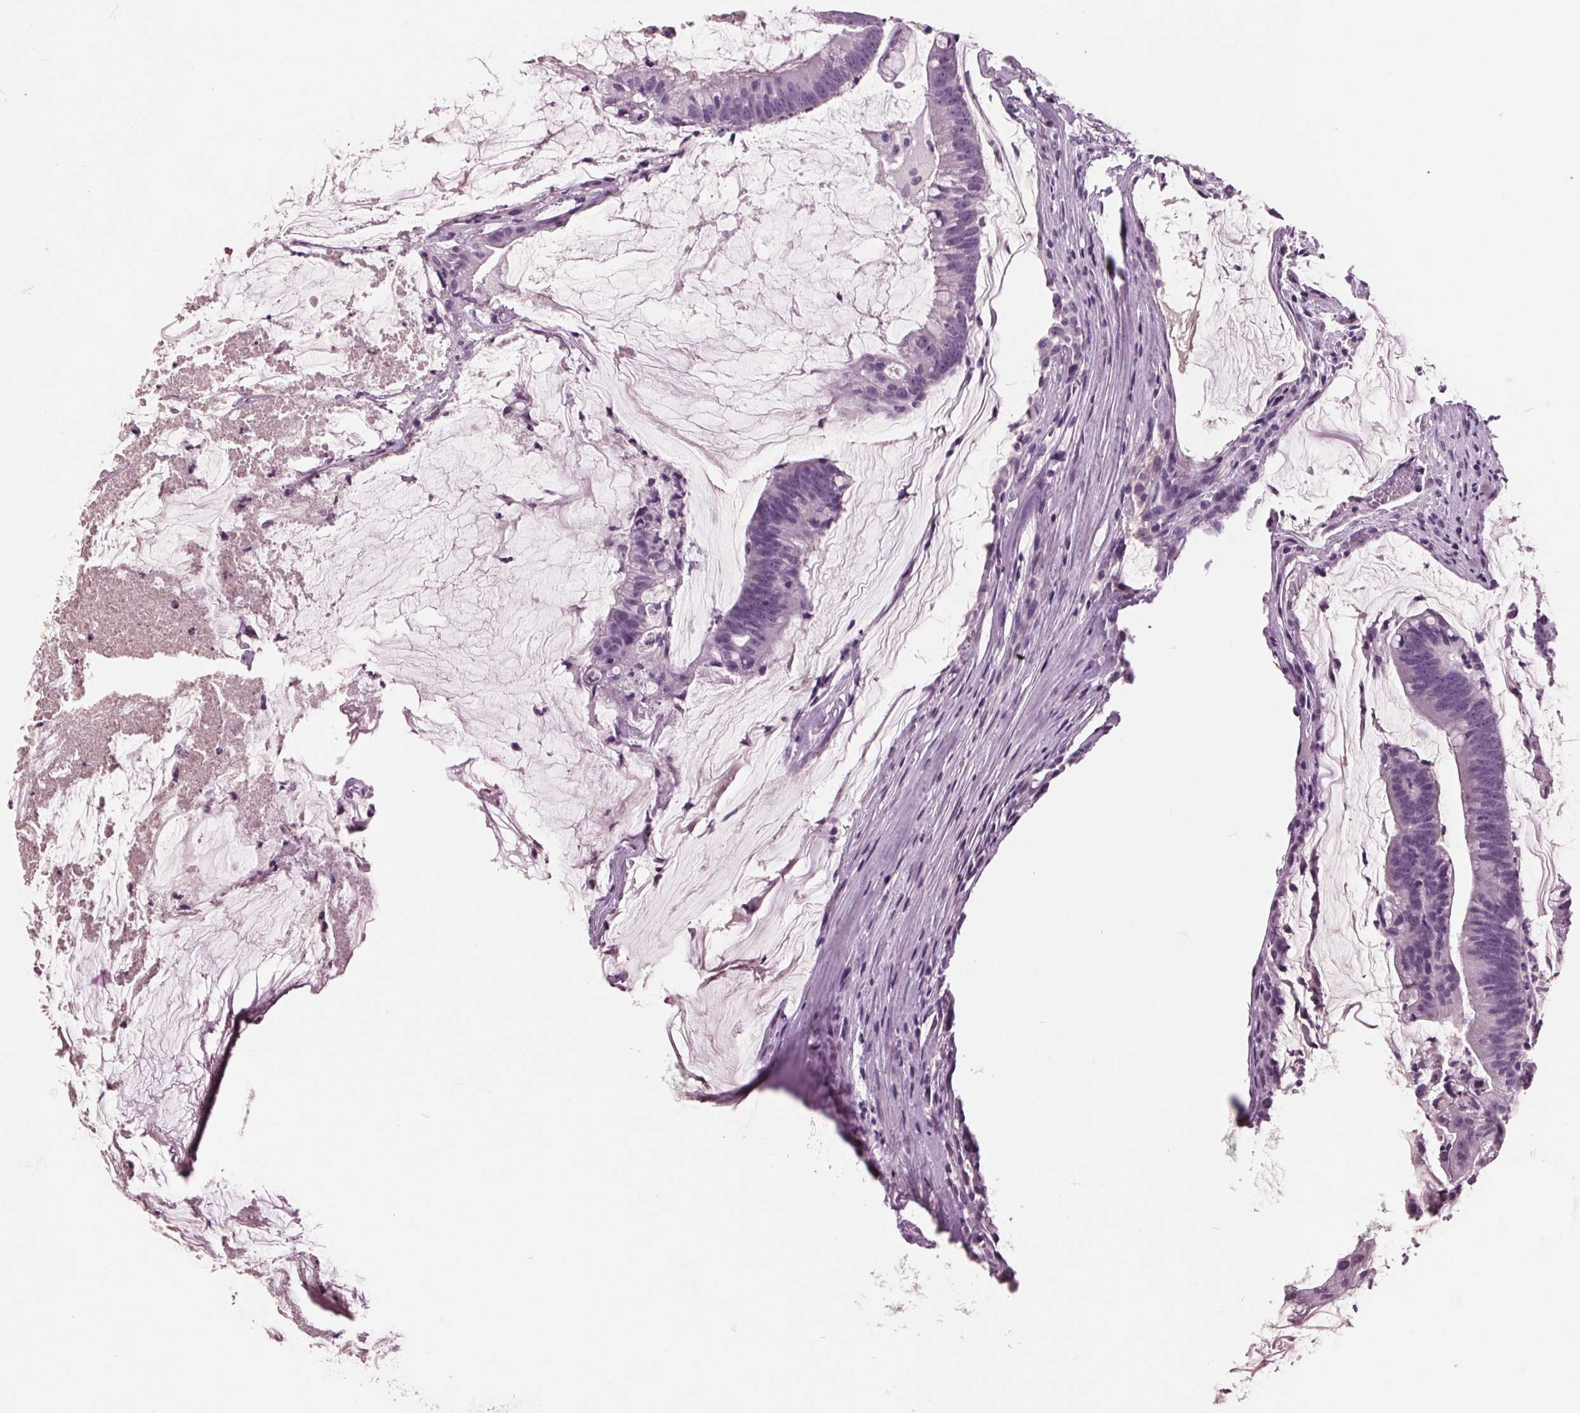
{"staining": {"intensity": "negative", "quantity": "none", "location": "none"}, "tissue": "colorectal cancer", "cell_type": "Tumor cells", "image_type": "cancer", "snomed": [{"axis": "morphology", "description": "Adenocarcinoma, NOS"}, {"axis": "topography", "description": "Colon"}], "caption": "Micrograph shows no protein staining in tumor cells of colorectal cancer tissue.", "gene": "AMBP", "patient": {"sex": "male", "age": 62}}